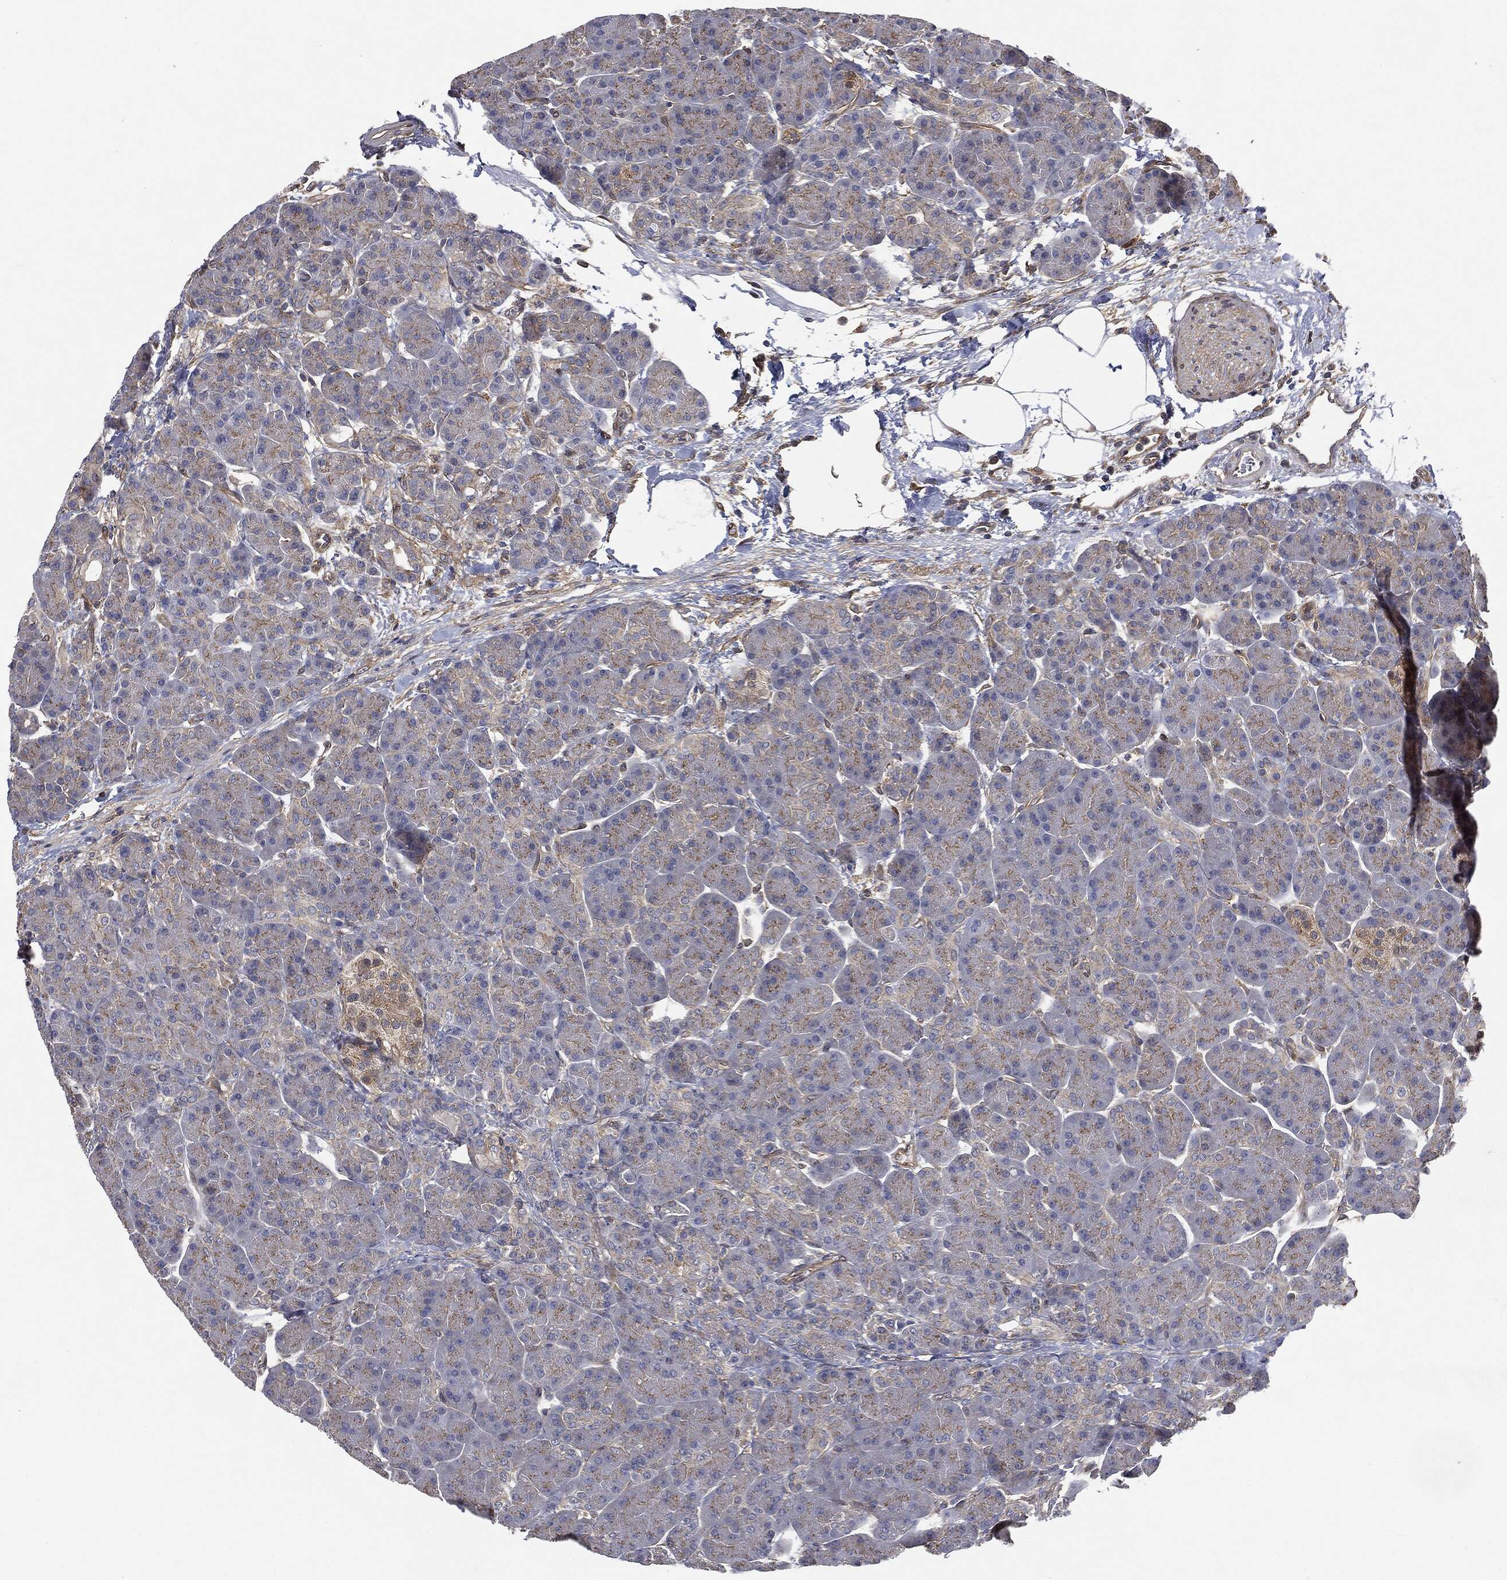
{"staining": {"intensity": "moderate", "quantity": "25%-75%", "location": "cytoplasmic/membranous"}, "tissue": "pancreas", "cell_type": "Exocrine glandular cells", "image_type": "normal", "snomed": [{"axis": "morphology", "description": "Normal tissue, NOS"}, {"axis": "topography", "description": "Pancreas"}], "caption": "Moderate cytoplasmic/membranous staining for a protein is seen in approximately 25%-75% of exocrine glandular cells of benign pancreas using IHC.", "gene": "EPS15L1", "patient": {"sex": "female", "age": 63}}